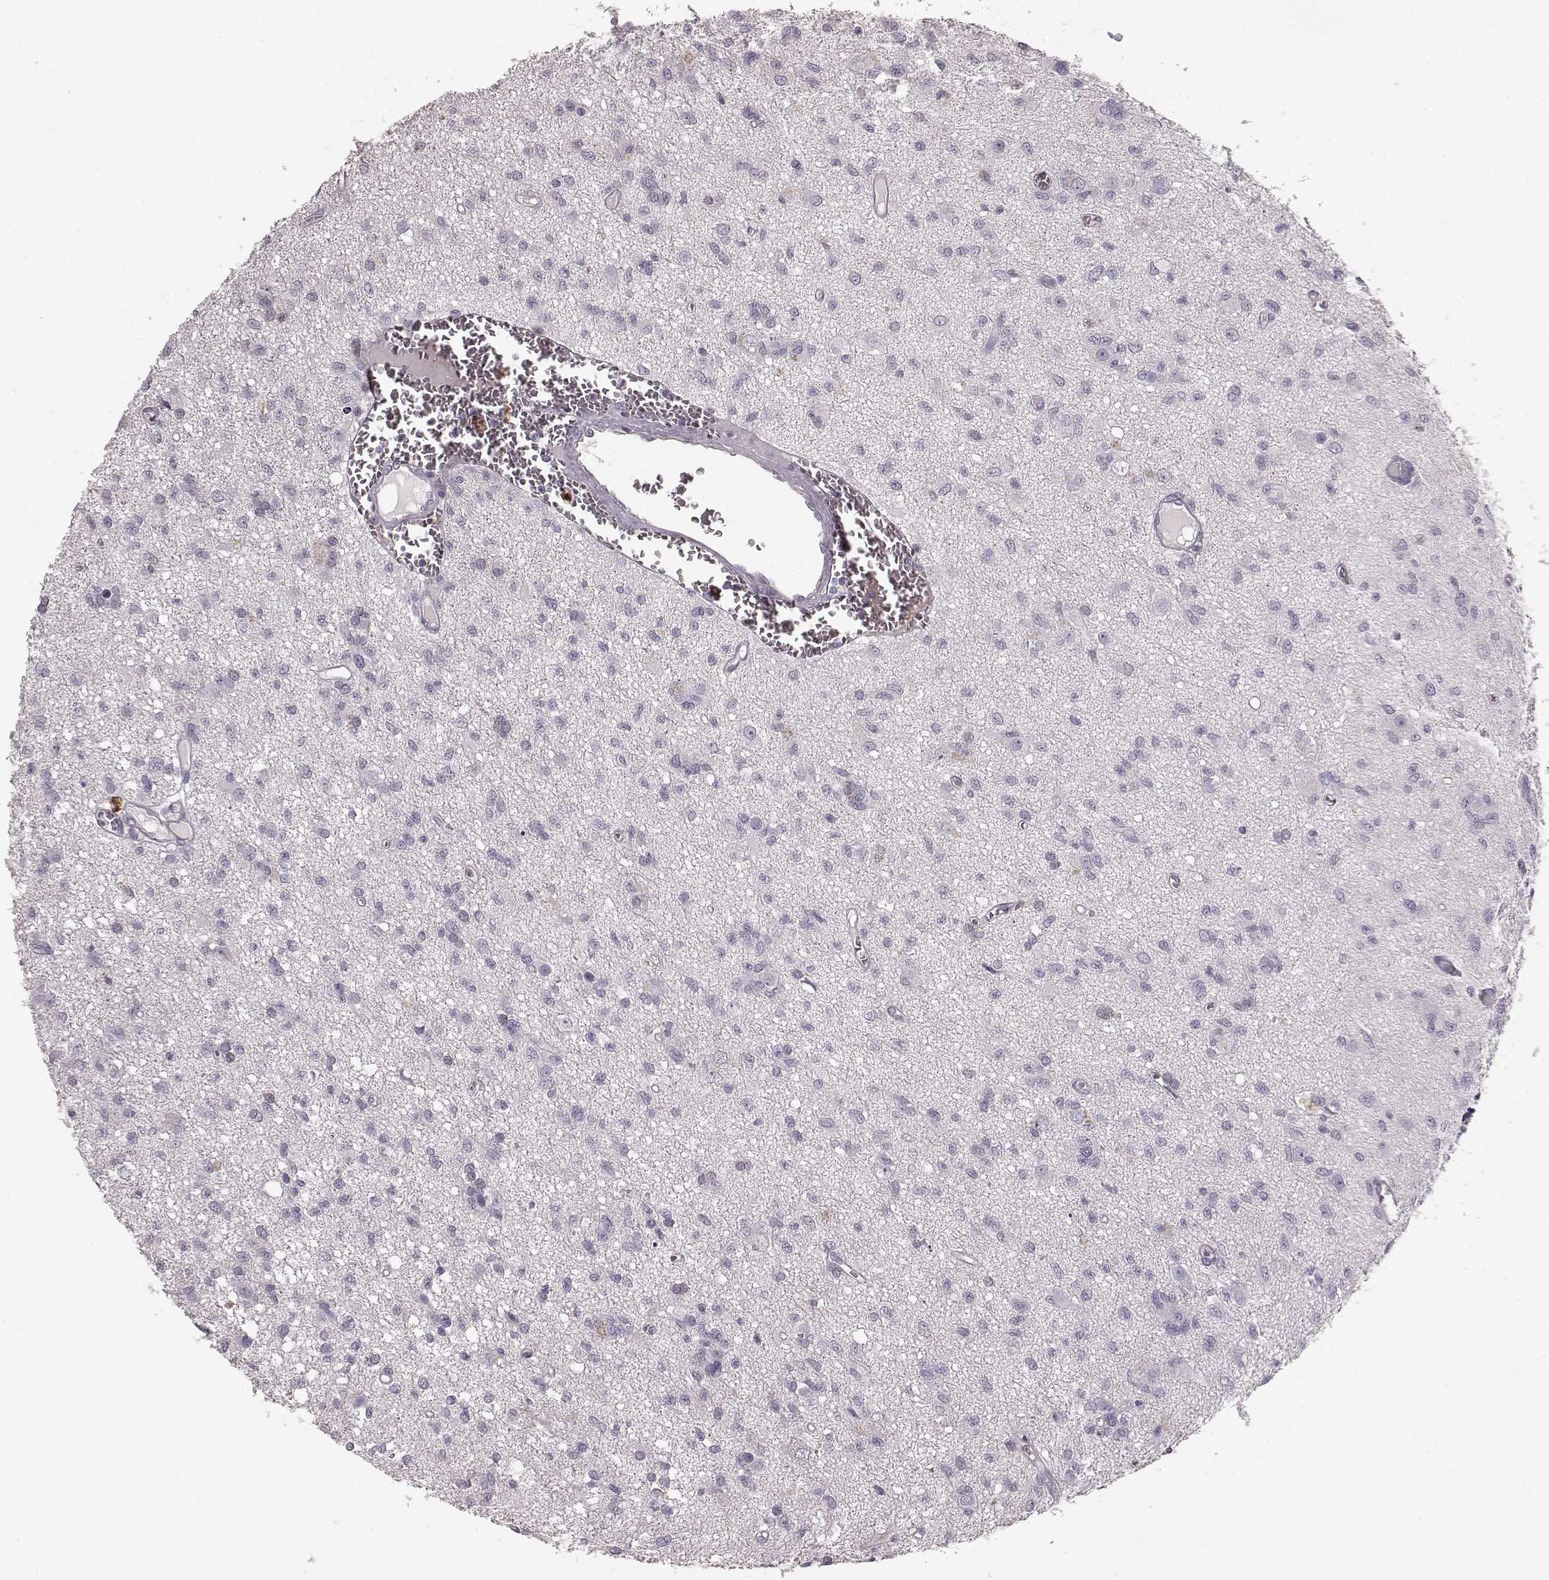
{"staining": {"intensity": "negative", "quantity": "none", "location": "none"}, "tissue": "glioma", "cell_type": "Tumor cells", "image_type": "cancer", "snomed": [{"axis": "morphology", "description": "Glioma, malignant, Low grade"}, {"axis": "topography", "description": "Brain"}], "caption": "DAB immunohistochemical staining of human malignant low-grade glioma shows no significant staining in tumor cells. (DAB immunohistochemistry (IHC), high magnification).", "gene": "PDCD1", "patient": {"sex": "male", "age": 64}}